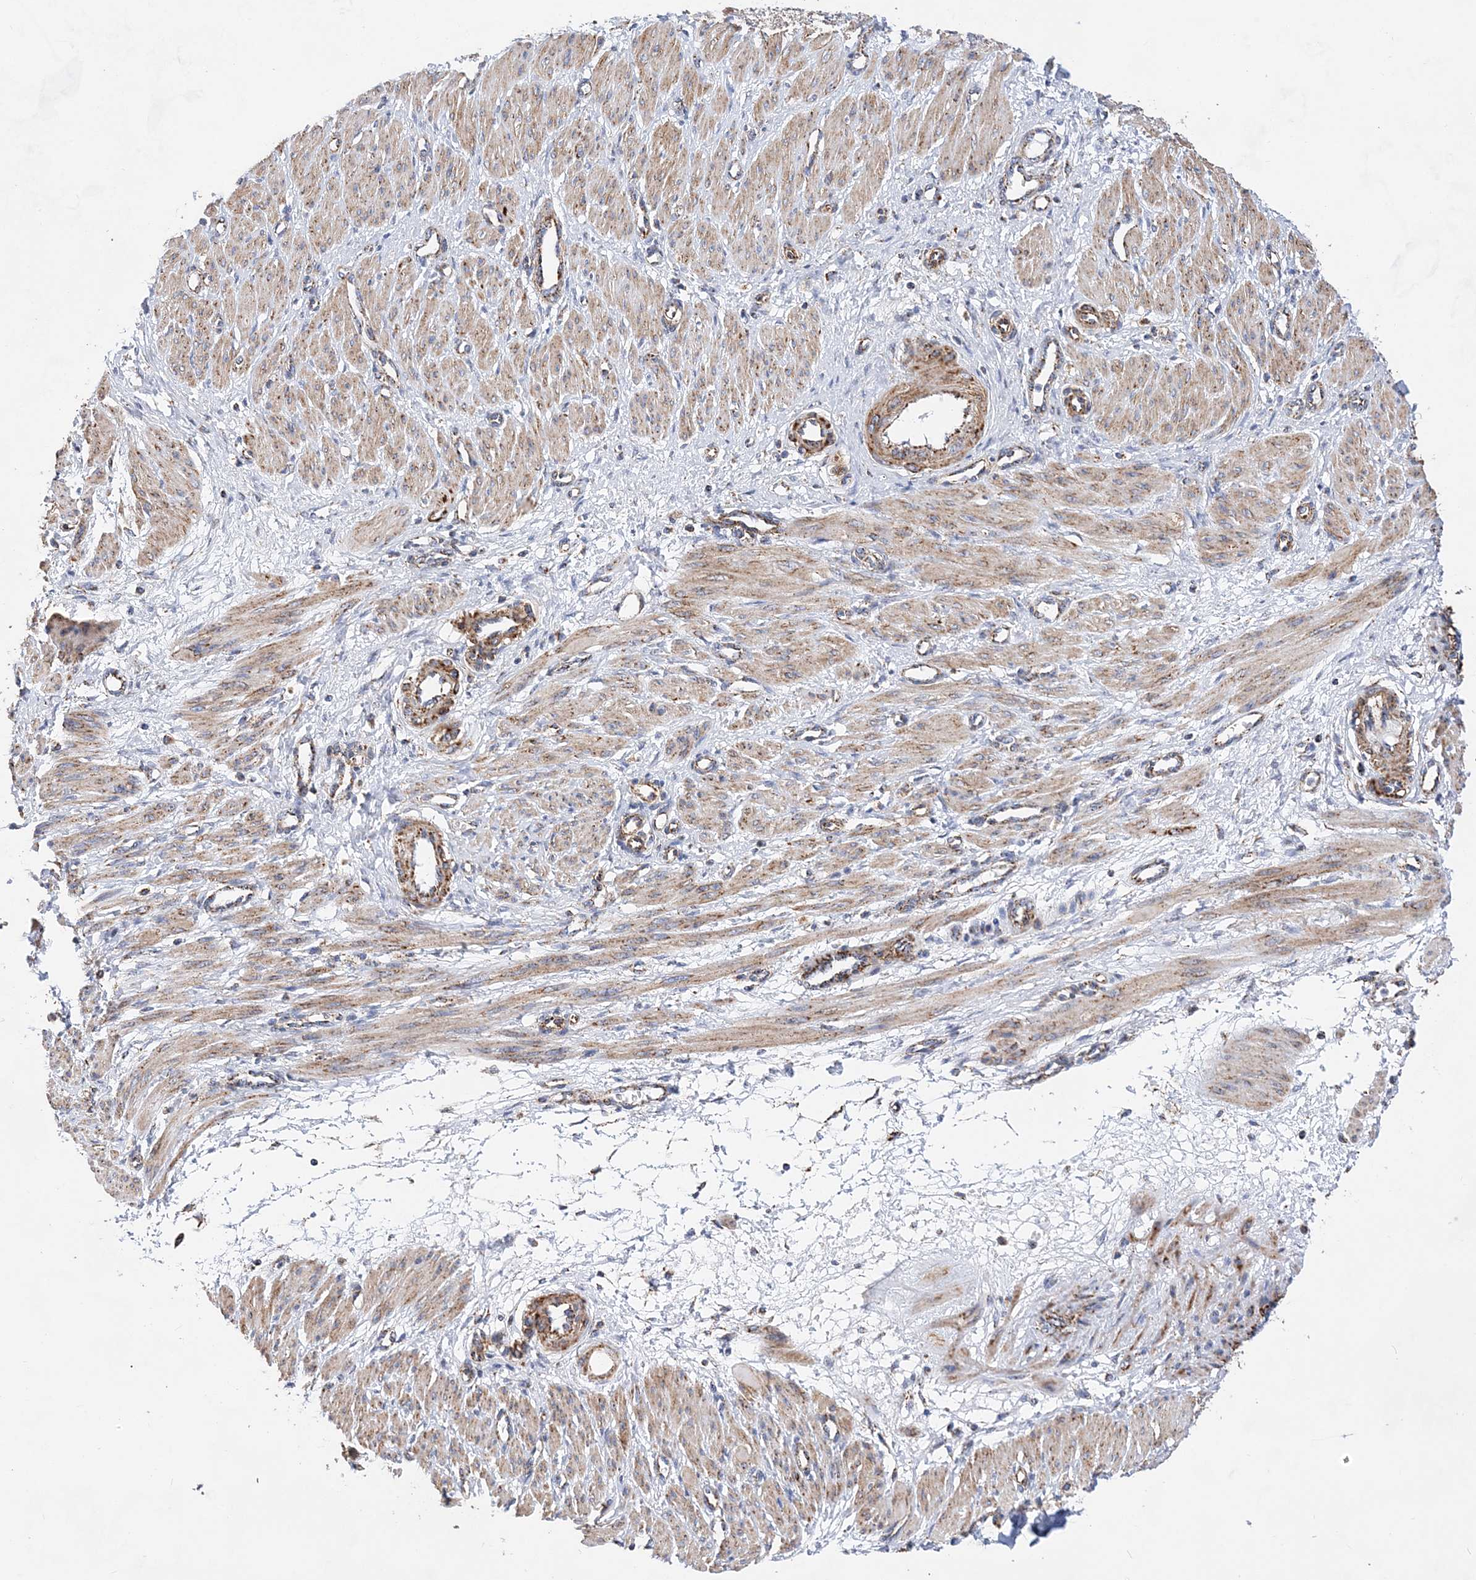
{"staining": {"intensity": "weak", "quantity": ">75%", "location": "cytoplasmic/membranous"}, "tissue": "smooth muscle", "cell_type": "Smooth muscle cells", "image_type": "normal", "snomed": [{"axis": "morphology", "description": "Normal tissue, NOS"}, {"axis": "topography", "description": "Endometrium"}], "caption": "Weak cytoplasmic/membranous protein staining is present in approximately >75% of smooth muscle cells in smooth muscle. (Stains: DAB in brown, nuclei in blue, Microscopy: brightfield microscopy at high magnification).", "gene": "ACOT9", "patient": {"sex": "female", "age": 33}}